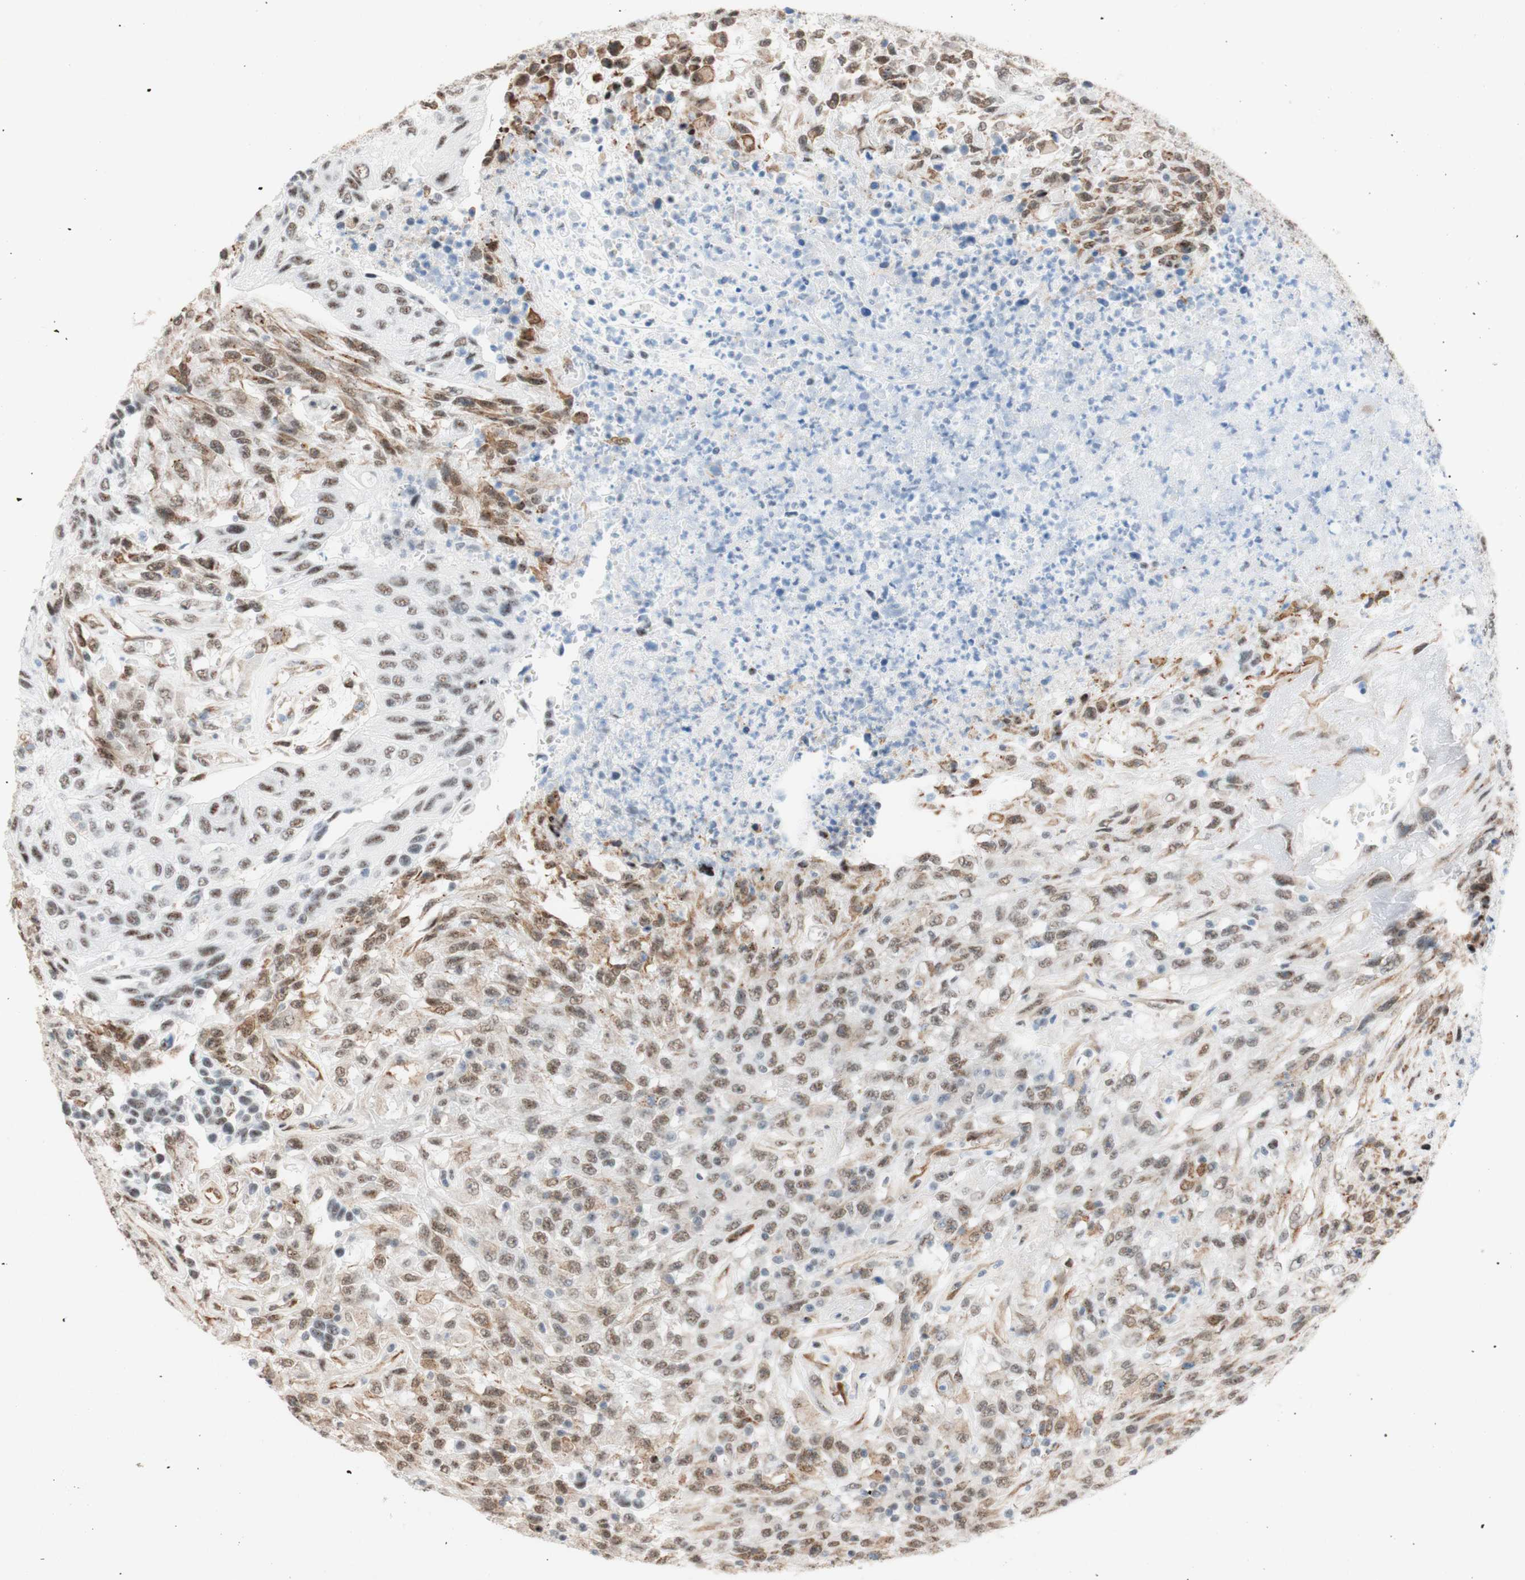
{"staining": {"intensity": "weak", "quantity": ">75%", "location": "nuclear"}, "tissue": "urothelial cancer", "cell_type": "Tumor cells", "image_type": "cancer", "snomed": [{"axis": "morphology", "description": "Urothelial carcinoma, High grade"}, {"axis": "topography", "description": "Urinary bladder"}], "caption": "The micrograph demonstrates a brown stain indicating the presence of a protein in the nuclear of tumor cells in urothelial carcinoma (high-grade).", "gene": "SAP18", "patient": {"sex": "male", "age": 66}}